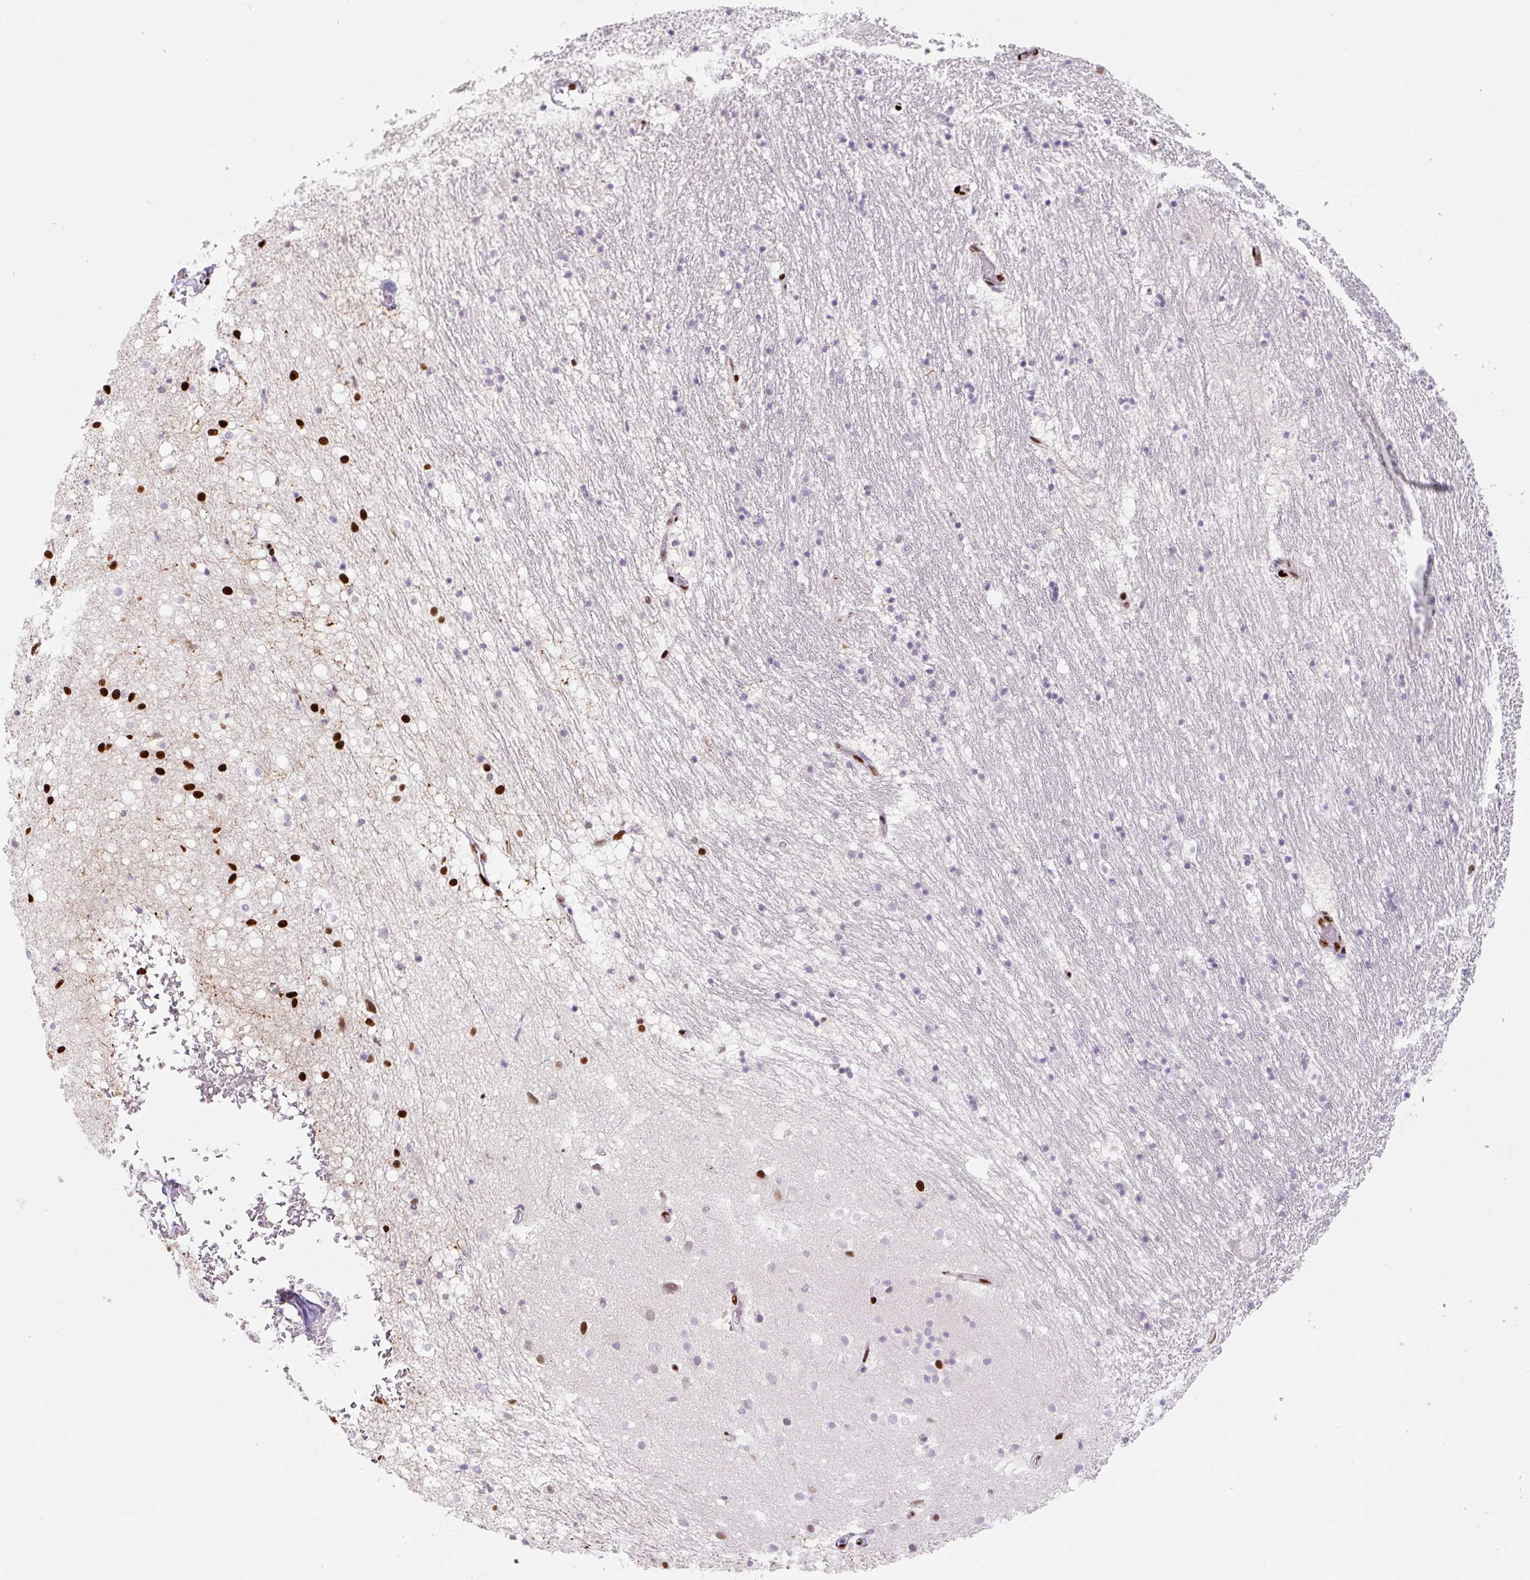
{"staining": {"intensity": "strong", "quantity": "<25%", "location": "nuclear"}, "tissue": "caudate", "cell_type": "Glial cells", "image_type": "normal", "snomed": [{"axis": "morphology", "description": "Normal tissue, NOS"}, {"axis": "topography", "description": "Lateral ventricle wall"}], "caption": "DAB (3,3'-diaminobenzidine) immunohistochemical staining of benign caudate reveals strong nuclear protein expression in approximately <25% of glial cells. (DAB (3,3'-diaminobenzidine) IHC, brown staining for protein, blue staining for nuclei).", "gene": "ZEB1", "patient": {"sex": "male", "age": 37}}